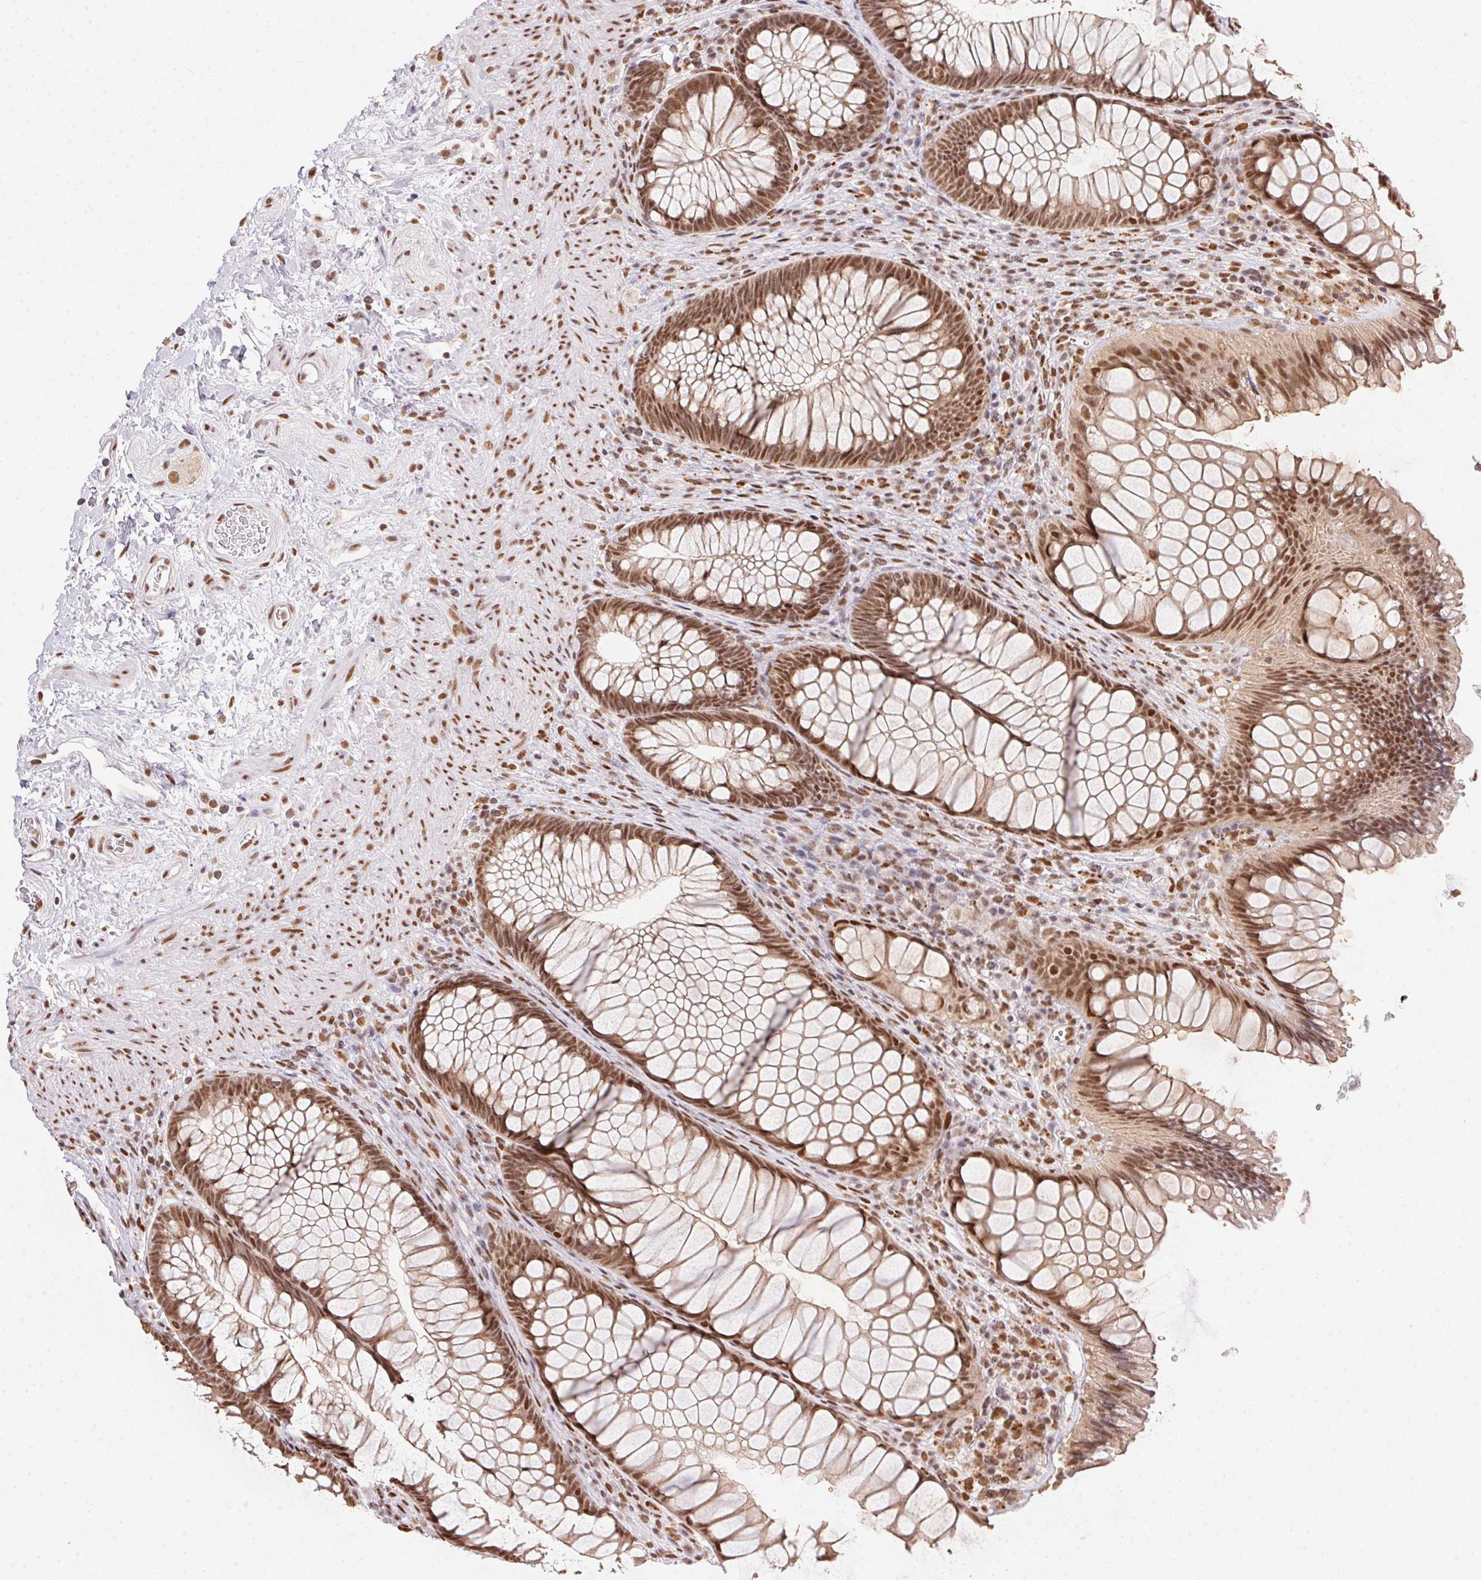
{"staining": {"intensity": "moderate", "quantity": ">75%", "location": "nuclear"}, "tissue": "rectum", "cell_type": "Glandular cells", "image_type": "normal", "snomed": [{"axis": "morphology", "description": "Normal tissue, NOS"}, {"axis": "topography", "description": "Smooth muscle"}, {"axis": "topography", "description": "Rectum"}], "caption": "Moderate nuclear protein positivity is present in approximately >75% of glandular cells in rectum. The staining was performed using DAB (3,3'-diaminobenzidine), with brown indicating positive protein expression. Nuclei are stained blue with hematoxylin.", "gene": "NFE2L1", "patient": {"sex": "male", "age": 53}}